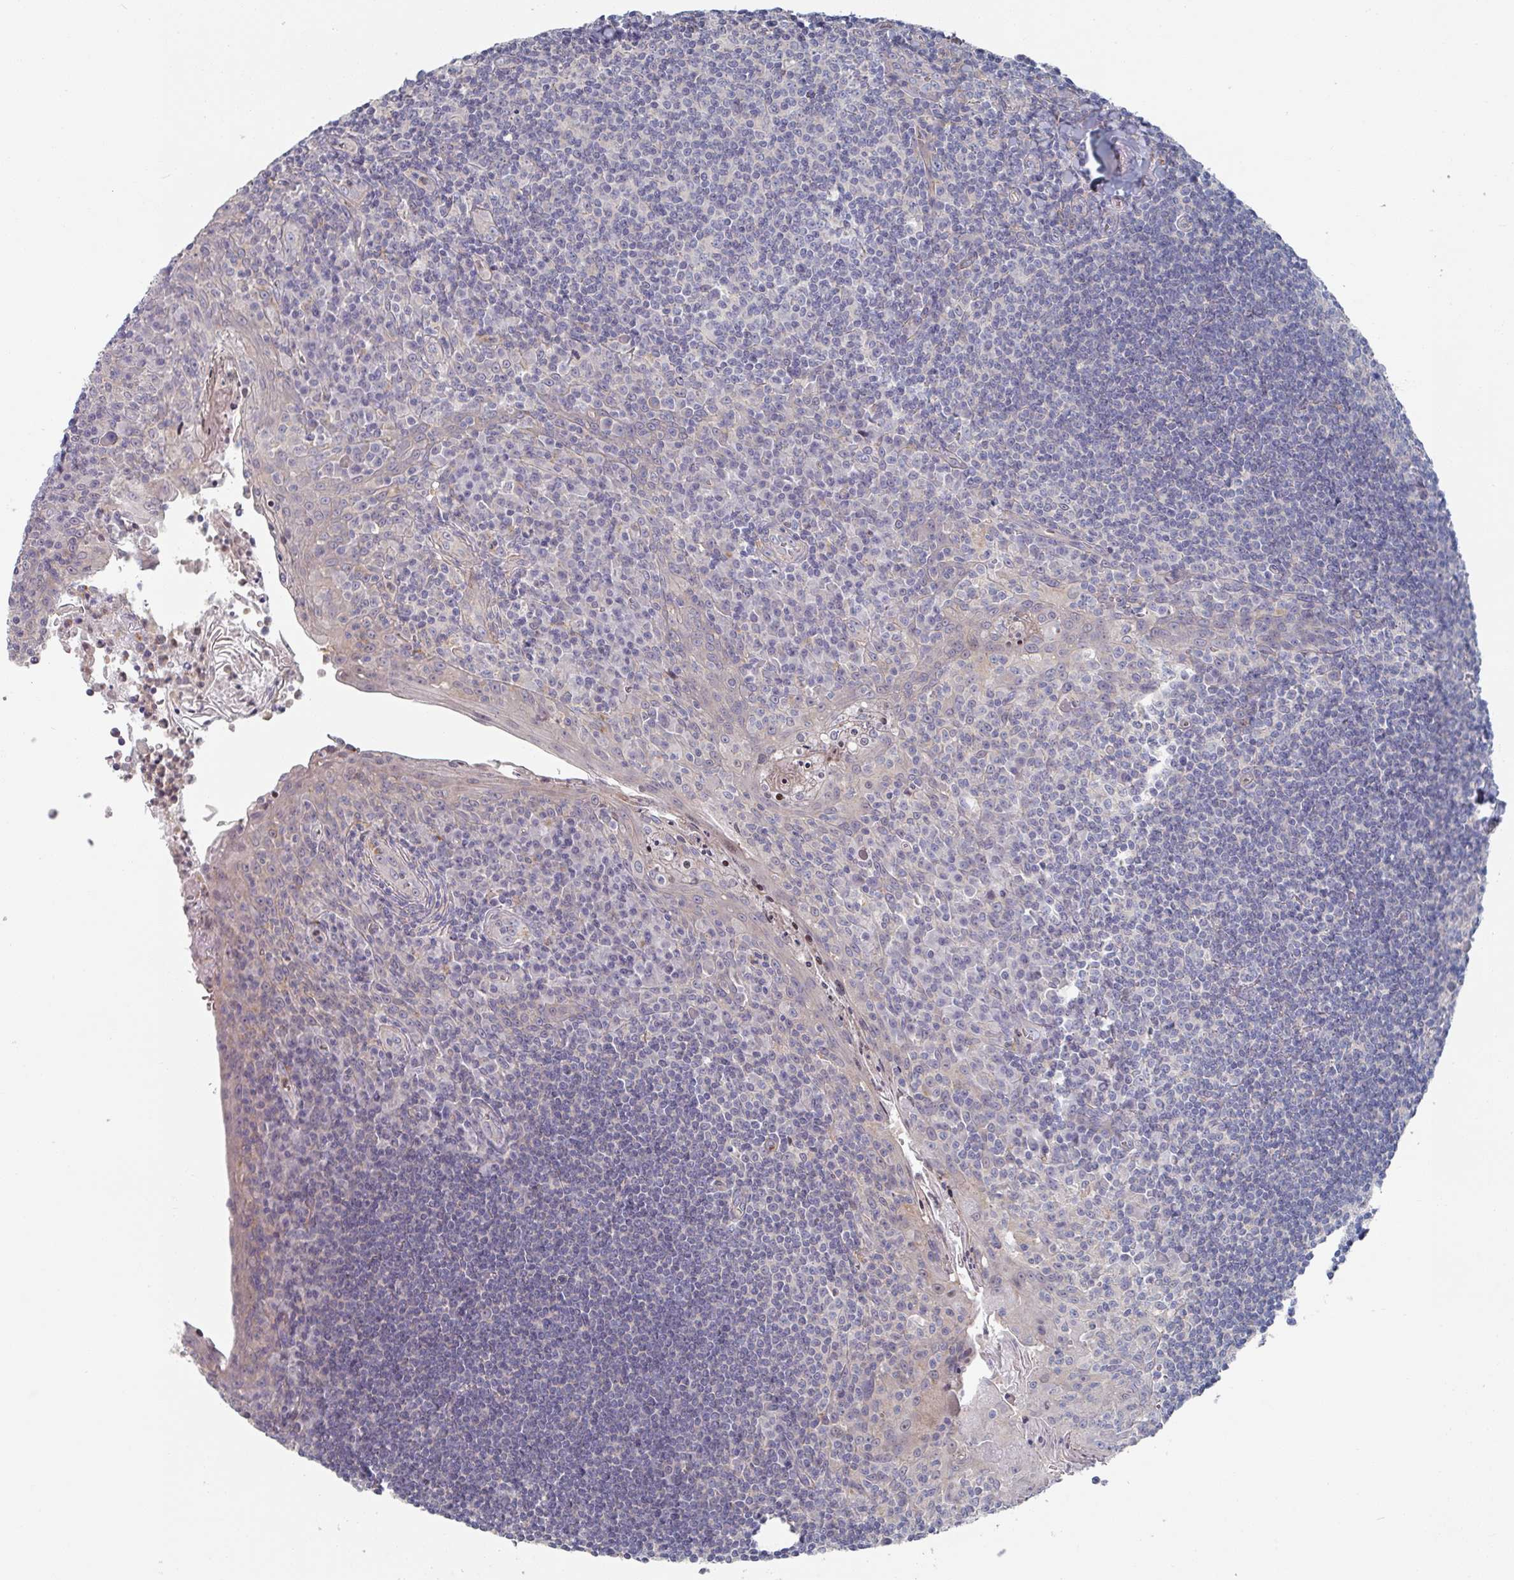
{"staining": {"intensity": "negative", "quantity": "none", "location": "none"}, "tissue": "tonsil", "cell_type": "Germinal center cells", "image_type": "normal", "snomed": [{"axis": "morphology", "description": "Normal tissue, NOS"}, {"axis": "topography", "description": "Tonsil"}], "caption": "The micrograph shows no significant expression in germinal center cells of tonsil.", "gene": "EFL1", "patient": {"sex": "male", "age": 27}}